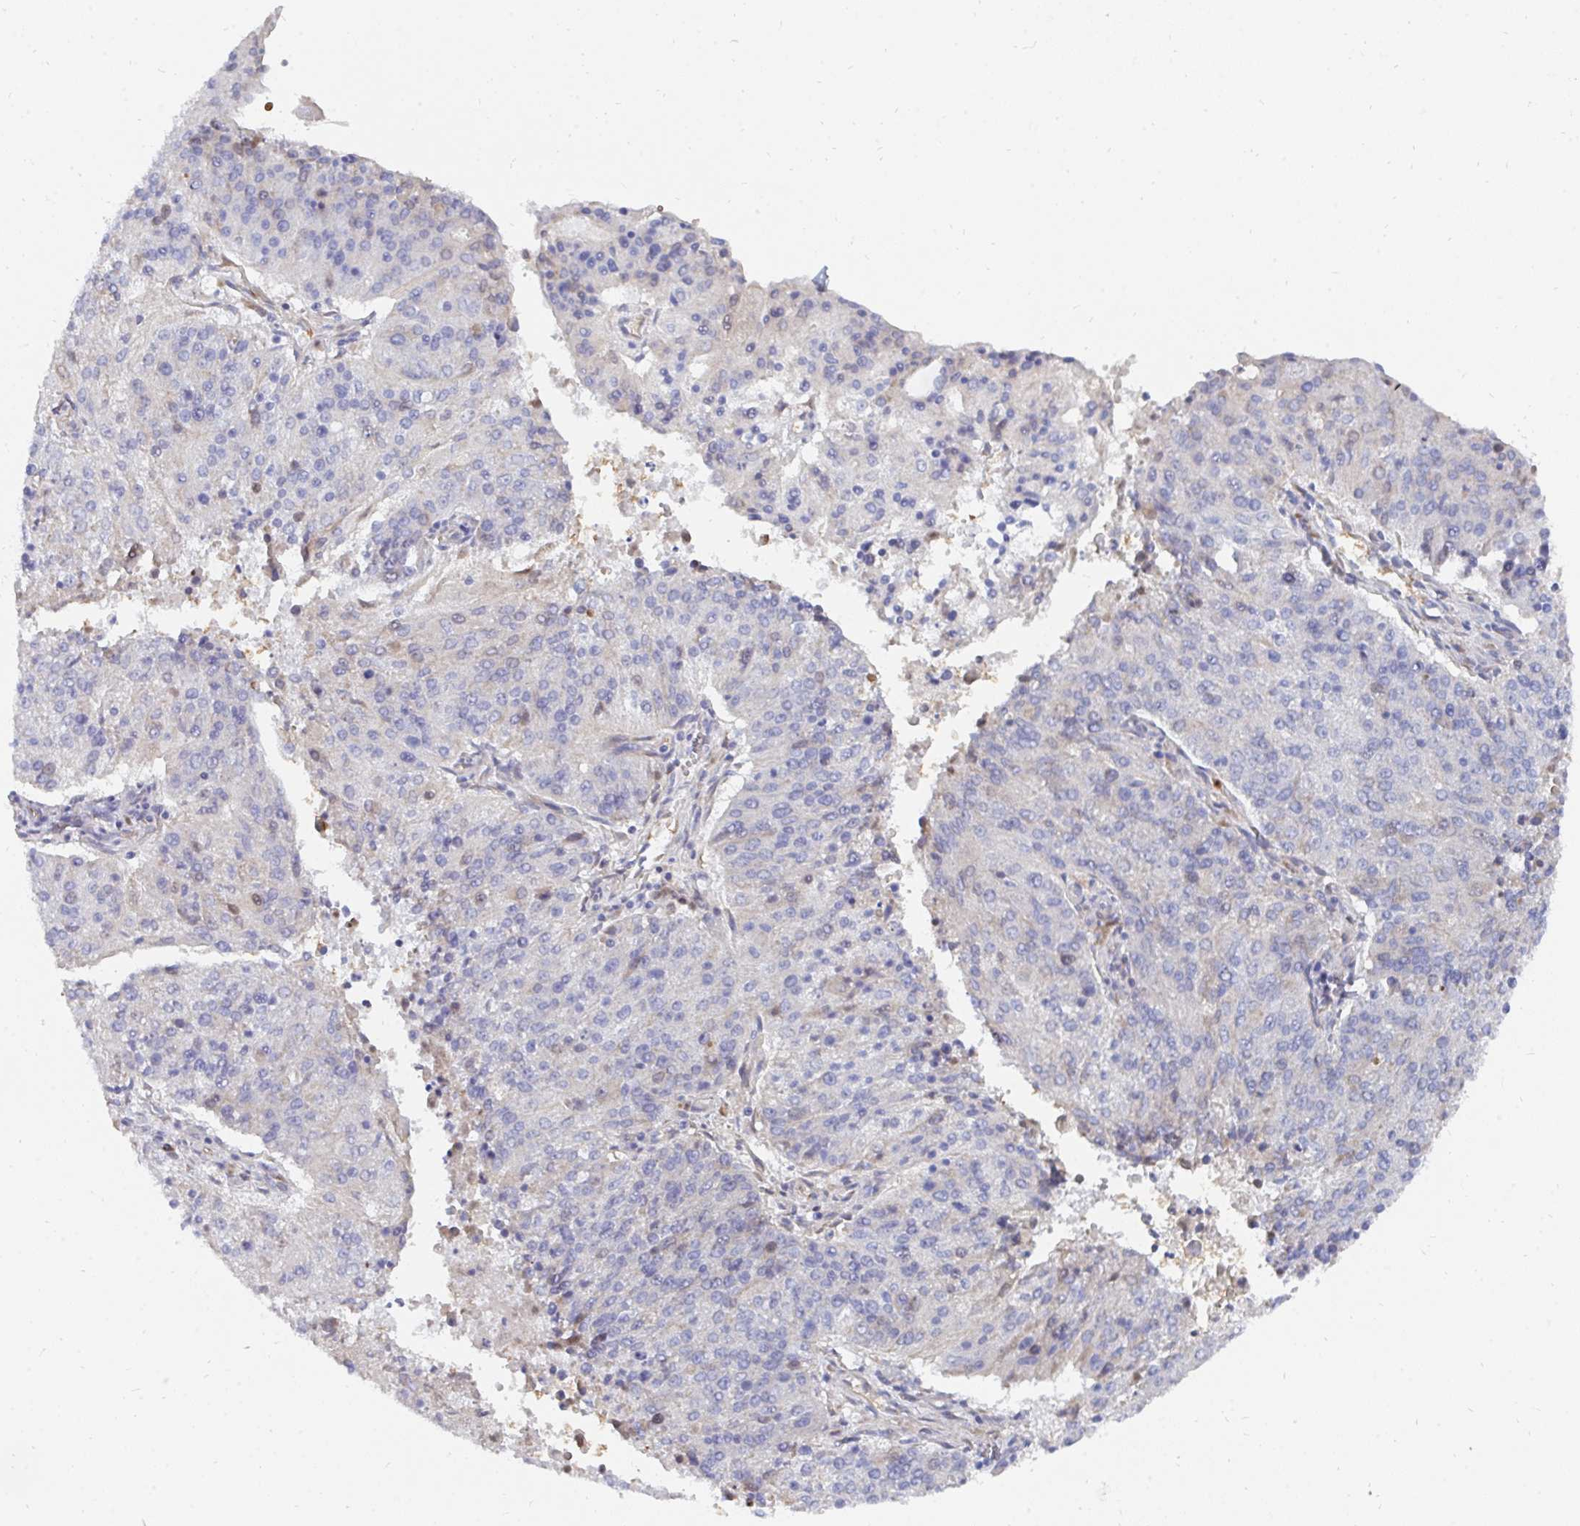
{"staining": {"intensity": "negative", "quantity": "none", "location": "none"}, "tissue": "endometrial cancer", "cell_type": "Tumor cells", "image_type": "cancer", "snomed": [{"axis": "morphology", "description": "Adenocarcinoma, NOS"}, {"axis": "topography", "description": "Endometrium"}], "caption": "Endometrial cancer (adenocarcinoma) was stained to show a protein in brown. There is no significant positivity in tumor cells. (Brightfield microscopy of DAB (3,3'-diaminobenzidine) IHC at high magnification).", "gene": "MROH2B", "patient": {"sex": "female", "age": 82}}